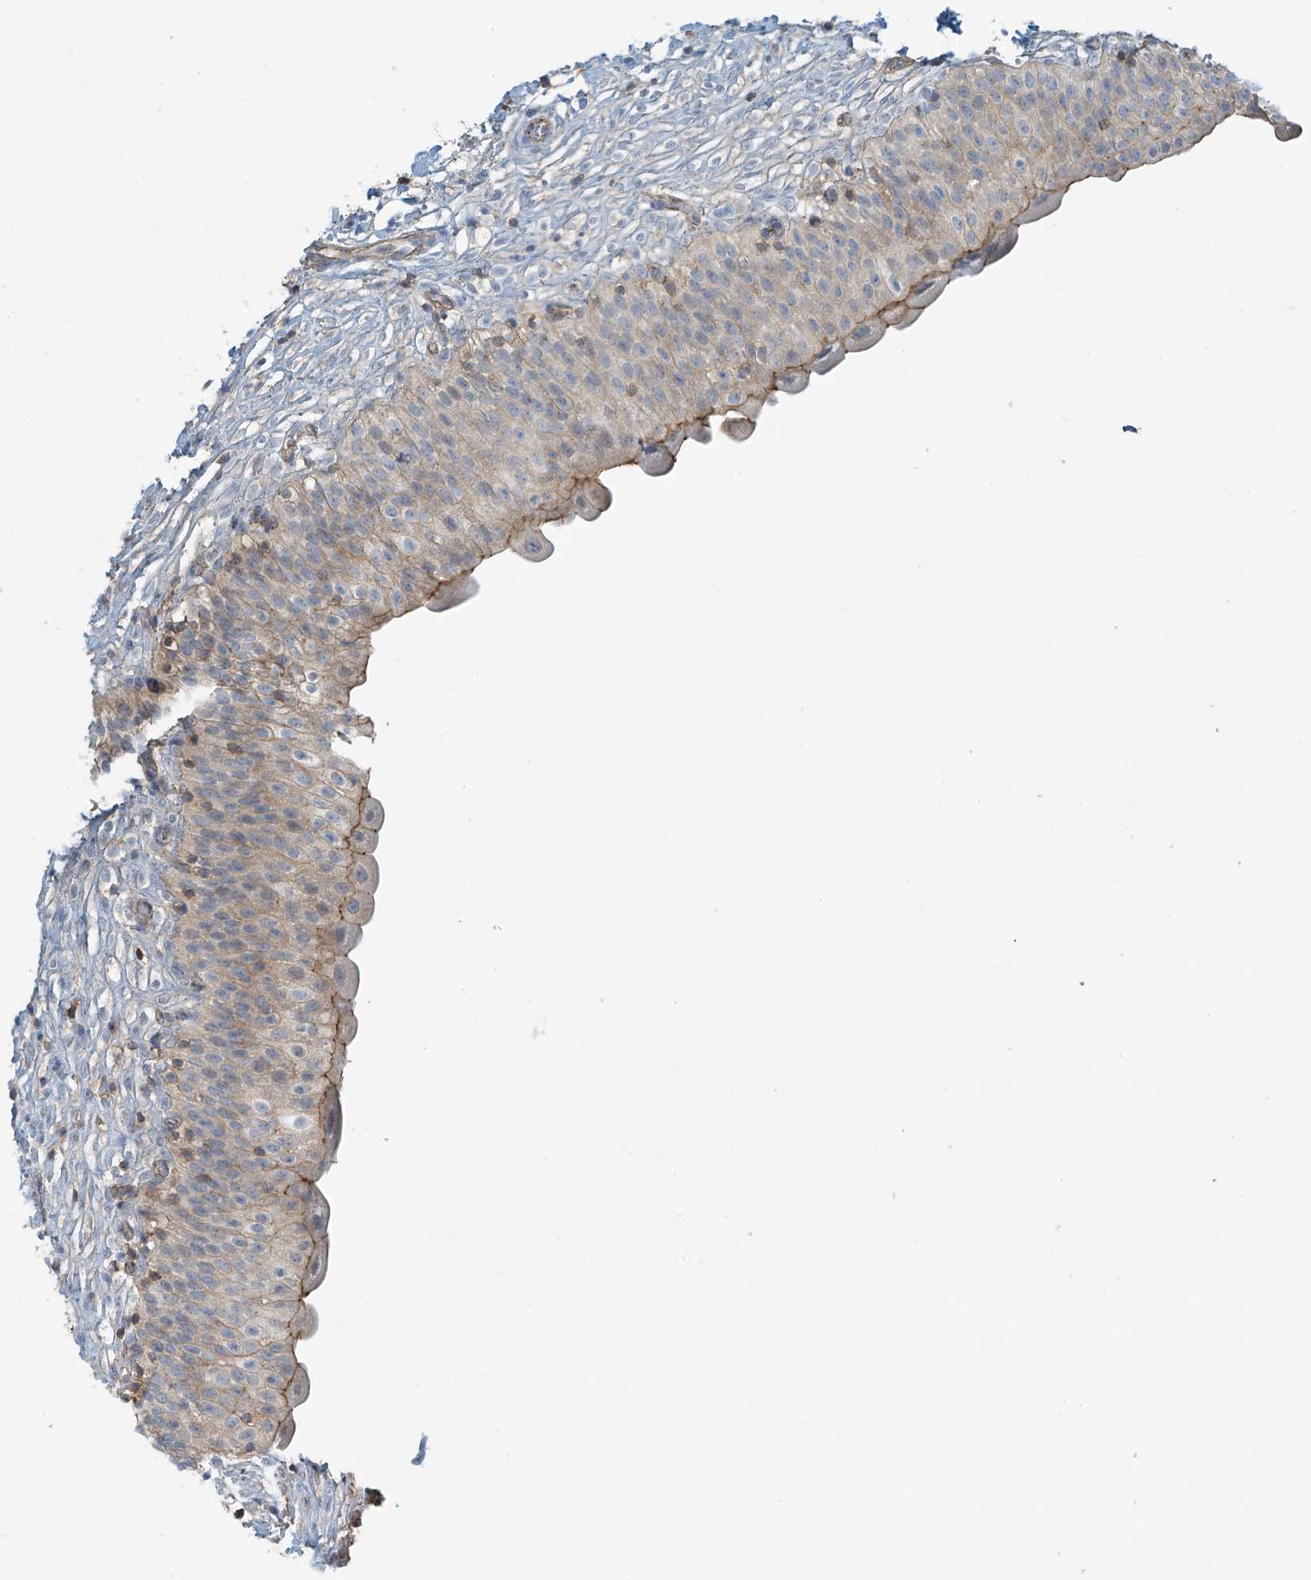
{"staining": {"intensity": "moderate", "quantity": "25%-75%", "location": "cytoplasmic/membranous"}, "tissue": "urinary bladder", "cell_type": "Urothelial cells", "image_type": "normal", "snomed": [{"axis": "morphology", "description": "Normal tissue, NOS"}, {"axis": "topography", "description": "Urinary bladder"}], "caption": "A brown stain shows moderate cytoplasmic/membranous expression of a protein in urothelial cells of benign human urinary bladder.", "gene": "SLC9A2", "patient": {"sex": "male", "age": 55}}